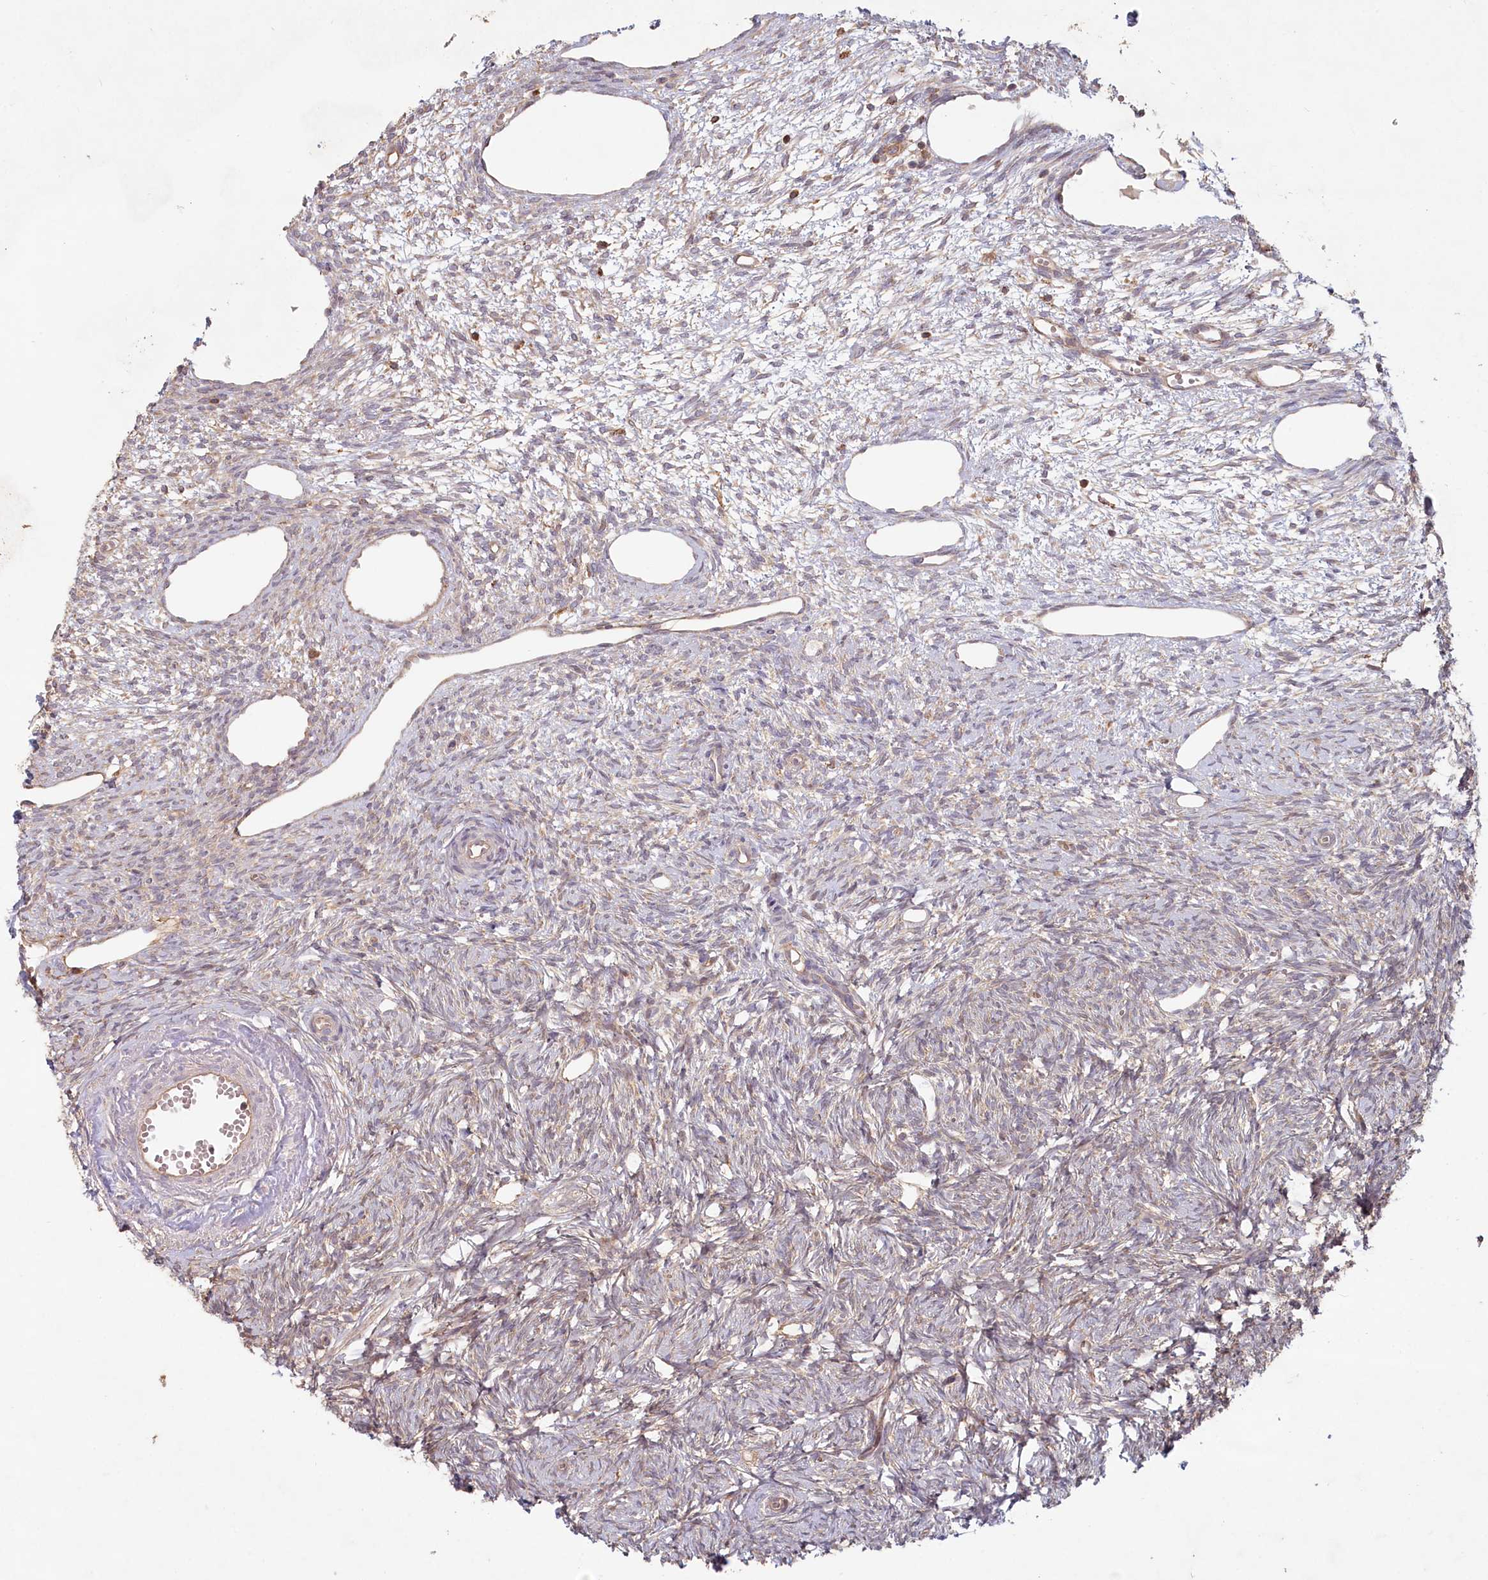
{"staining": {"intensity": "weak", "quantity": "<25%", "location": "cytoplasmic/membranous"}, "tissue": "ovary", "cell_type": "Ovarian stroma cells", "image_type": "normal", "snomed": [{"axis": "morphology", "description": "Normal tissue, NOS"}, {"axis": "topography", "description": "Ovary"}], "caption": "Immunohistochemistry image of unremarkable ovary: ovary stained with DAB reveals no significant protein expression in ovarian stroma cells. The staining was performed using DAB (3,3'-diaminobenzidine) to visualize the protein expression in brown, while the nuclei were stained in blue with hematoxylin (Magnification: 20x).", "gene": "HAL", "patient": {"sex": "female", "age": 51}}